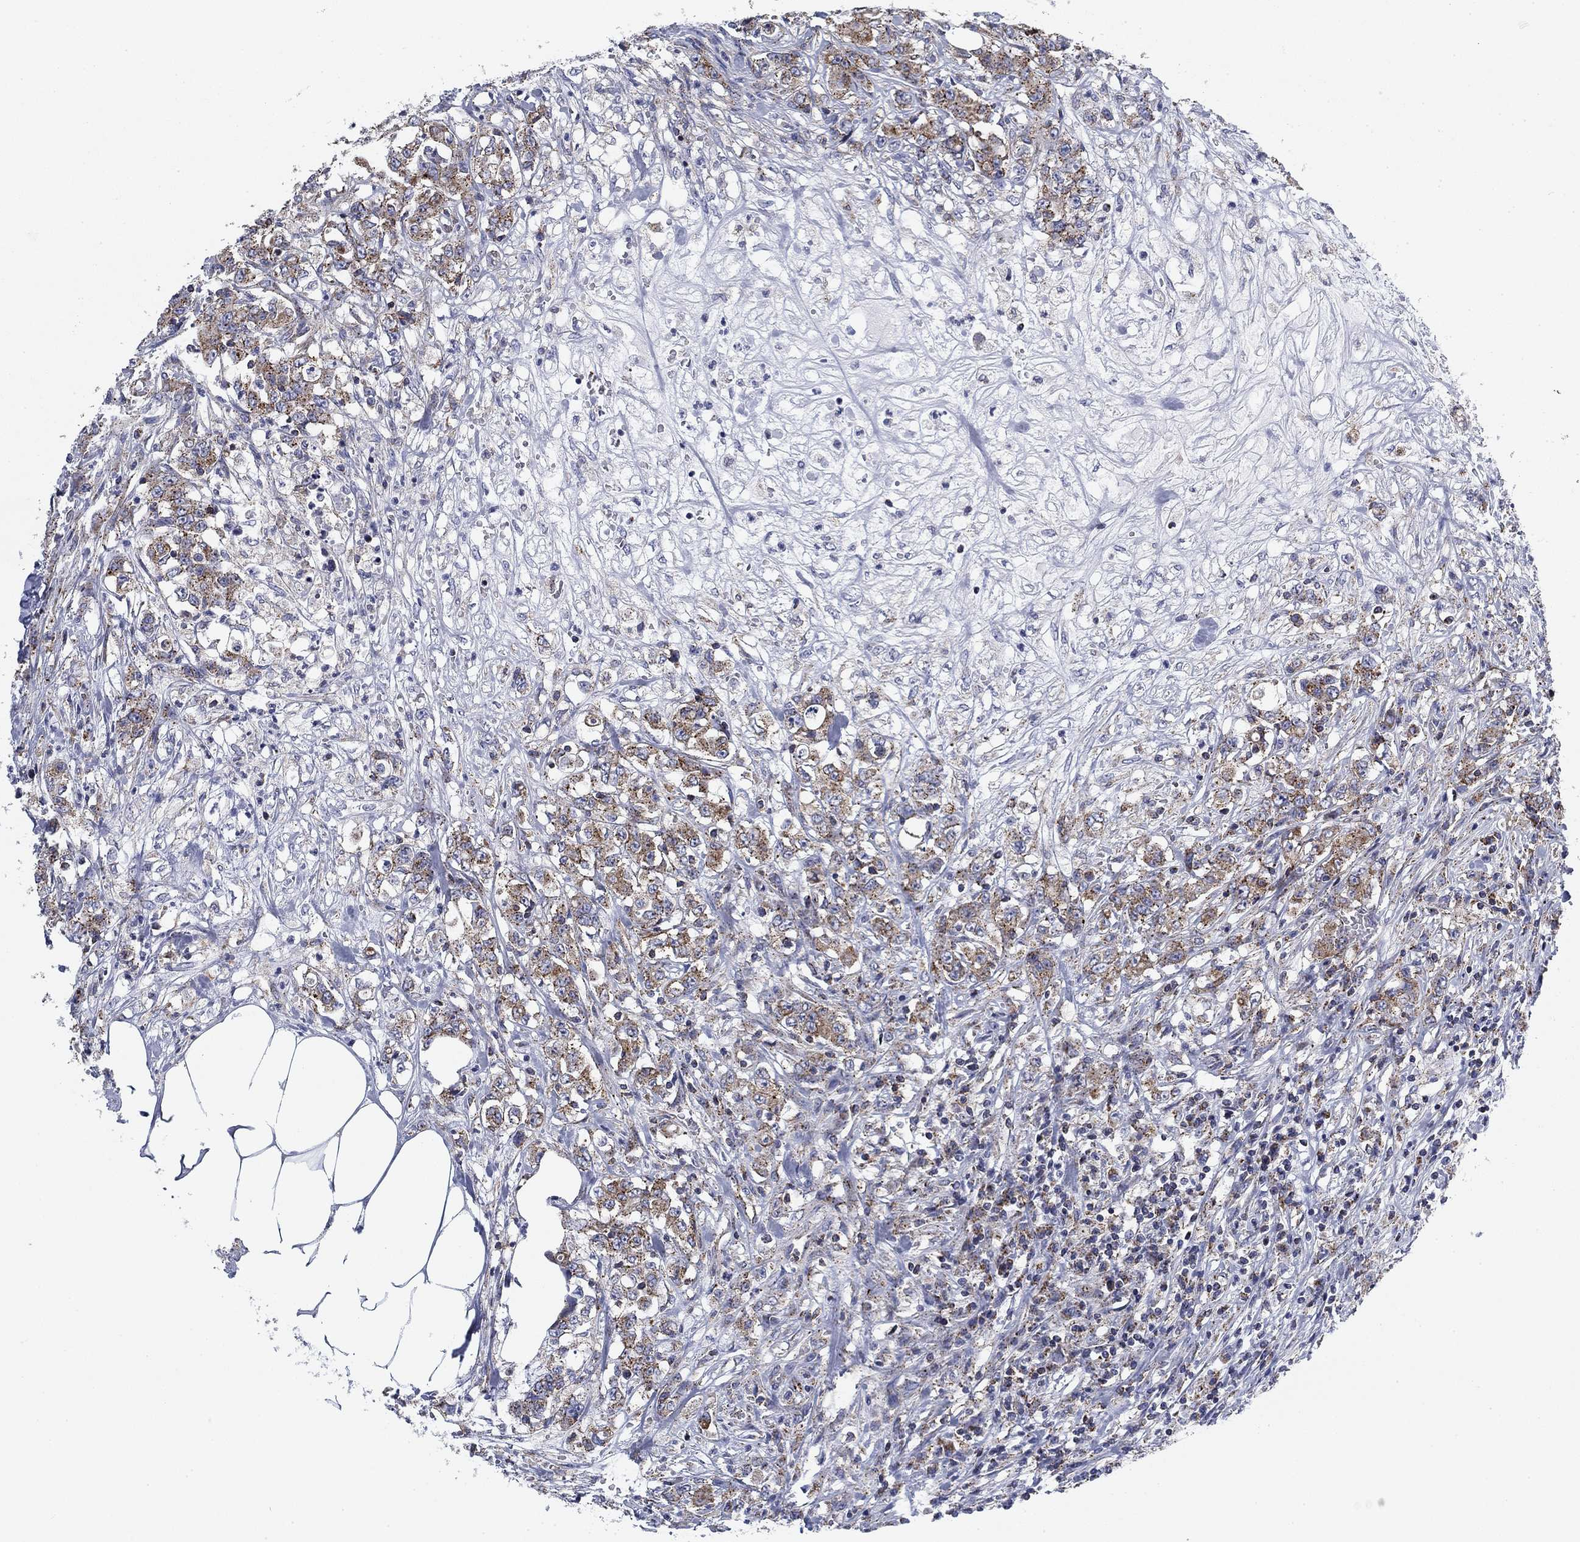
{"staining": {"intensity": "moderate", "quantity": "<25%", "location": "cytoplasmic/membranous"}, "tissue": "colorectal cancer", "cell_type": "Tumor cells", "image_type": "cancer", "snomed": [{"axis": "morphology", "description": "Adenocarcinoma, NOS"}, {"axis": "topography", "description": "Colon"}], "caption": "Colorectal cancer was stained to show a protein in brown. There is low levels of moderate cytoplasmic/membranous positivity in about <25% of tumor cells.", "gene": "NACAD", "patient": {"sex": "female", "age": 48}}